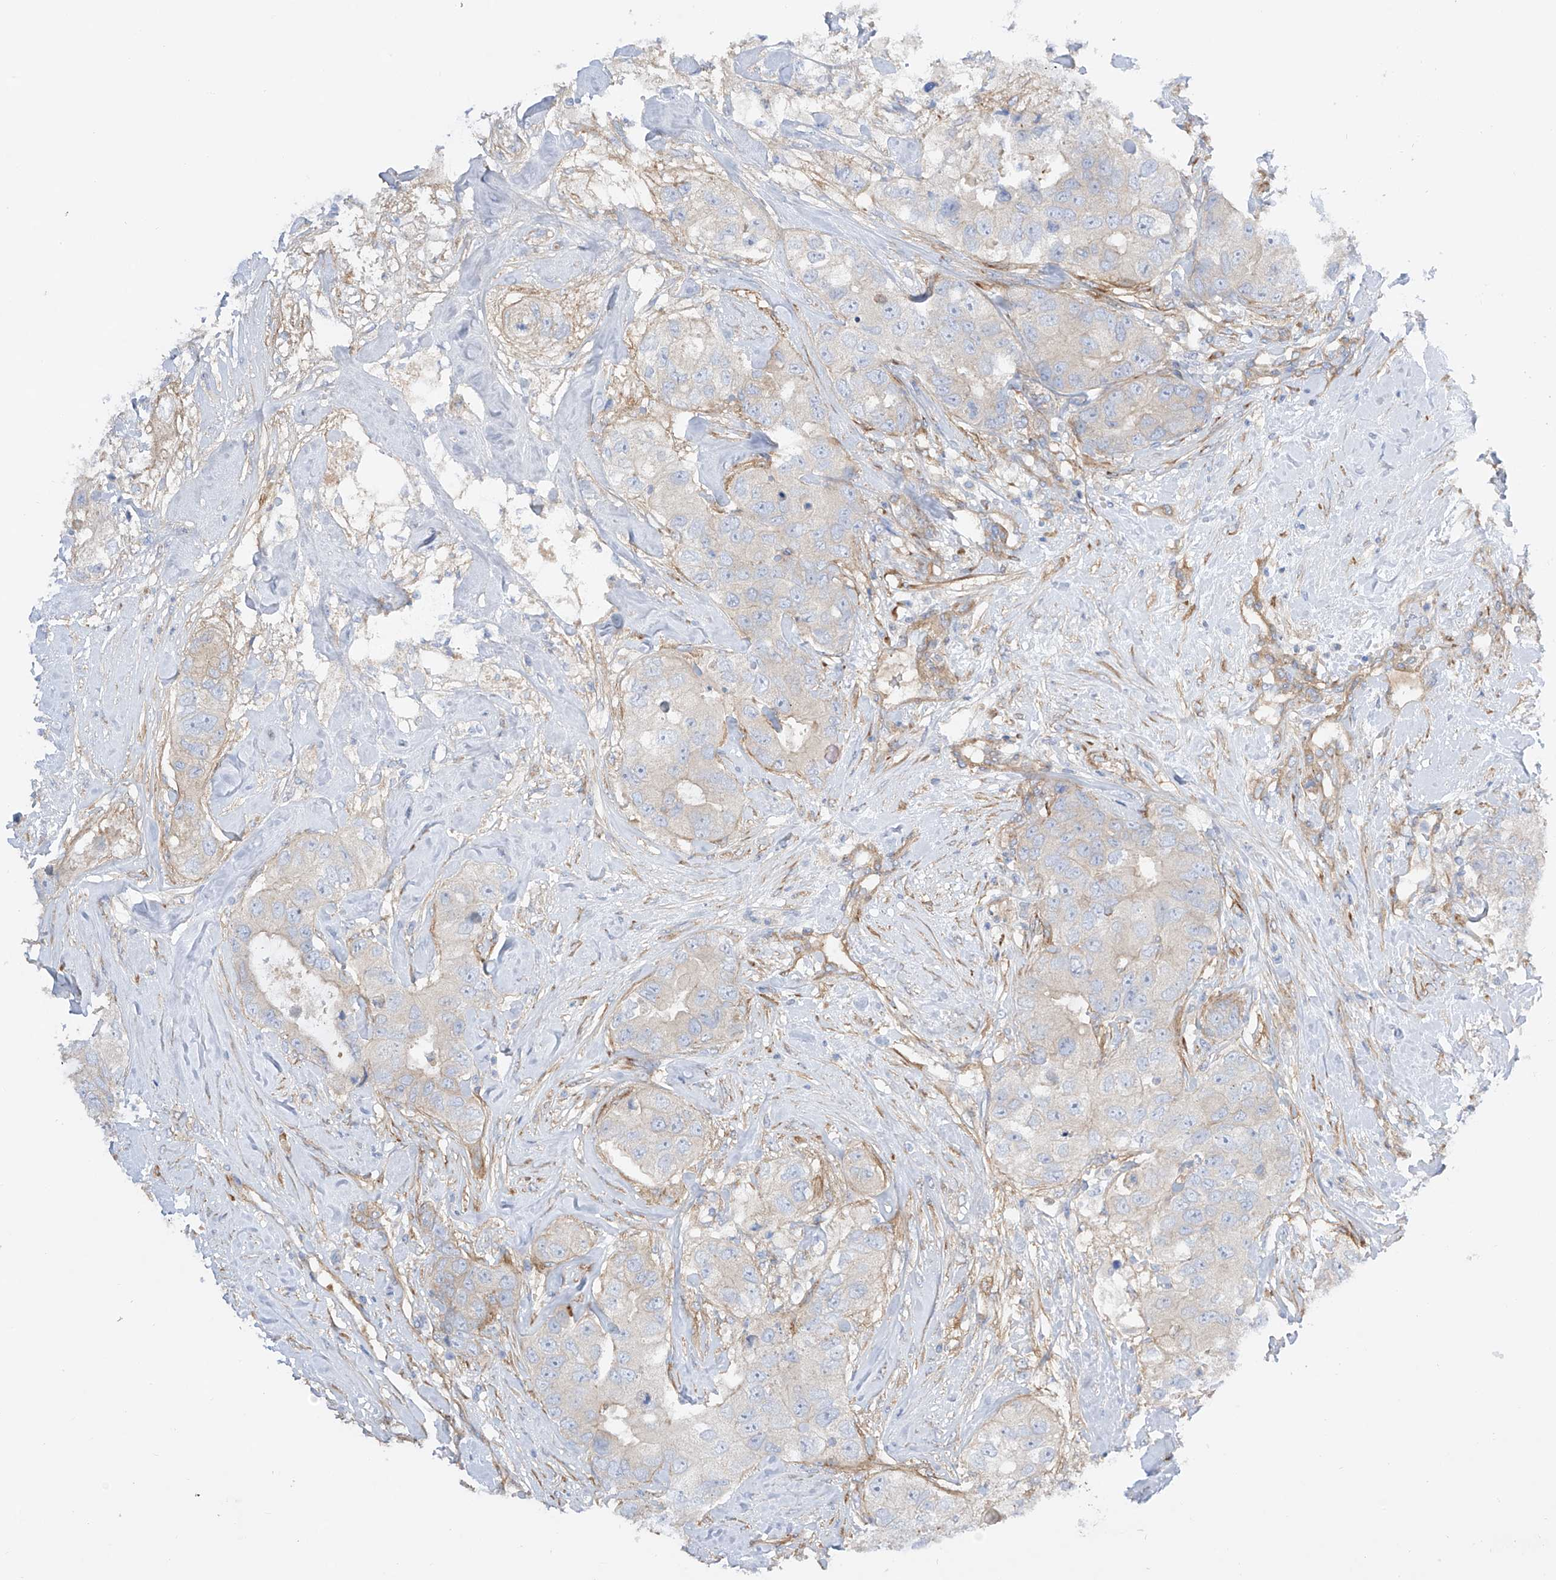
{"staining": {"intensity": "negative", "quantity": "none", "location": "none"}, "tissue": "breast cancer", "cell_type": "Tumor cells", "image_type": "cancer", "snomed": [{"axis": "morphology", "description": "Duct carcinoma"}, {"axis": "topography", "description": "Breast"}], "caption": "Immunohistochemistry photomicrograph of neoplastic tissue: human breast cancer stained with DAB shows no significant protein positivity in tumor cells.", "gene": "LCA5", "patient": {"sex": "female", "age": 62}}